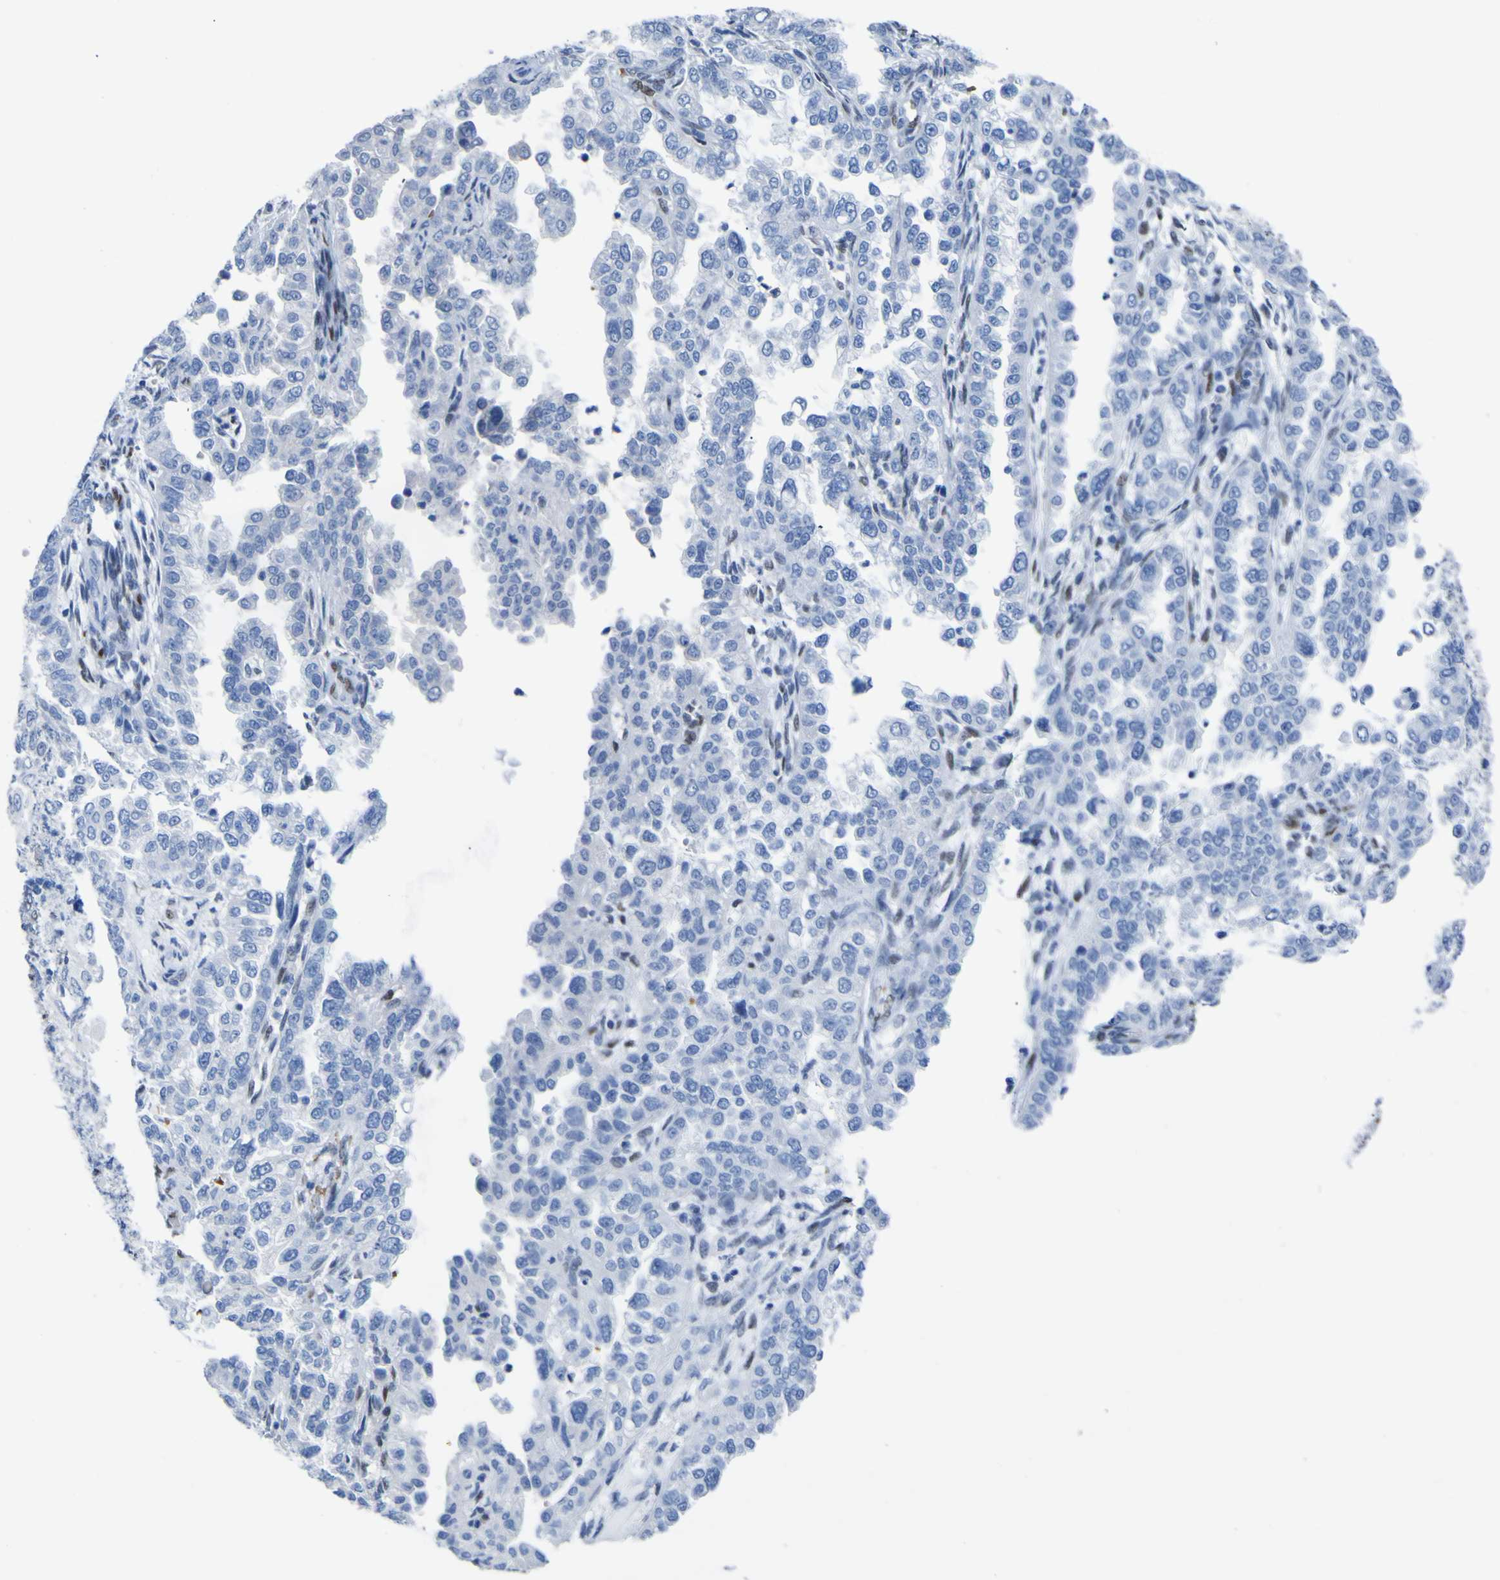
{"staining": {"intensity": "negative", "quantity": "none", "location": "none"}, "tissue": "endometrial cancer", "cell_type": "Tumor cells", "image_type": "cancer", "snomed": [{"axis": "morphology", "description": "Adenocarcinoma, NOS"}, {"axis": "topography", "description": "Endometrium"}], "caption": "A micrograph of endometrial cancer stained for a protein shows no brown staining in tumor cells. (Stains: DAB (3,3'-diaminobenzidine) immunohistochemistry (IHC) with hematoxylin counter stain, Microscopy: brightfield microscopy at high magnification).", "gene": "DACH1", "patient": {"sex": "female", "age": 85}}